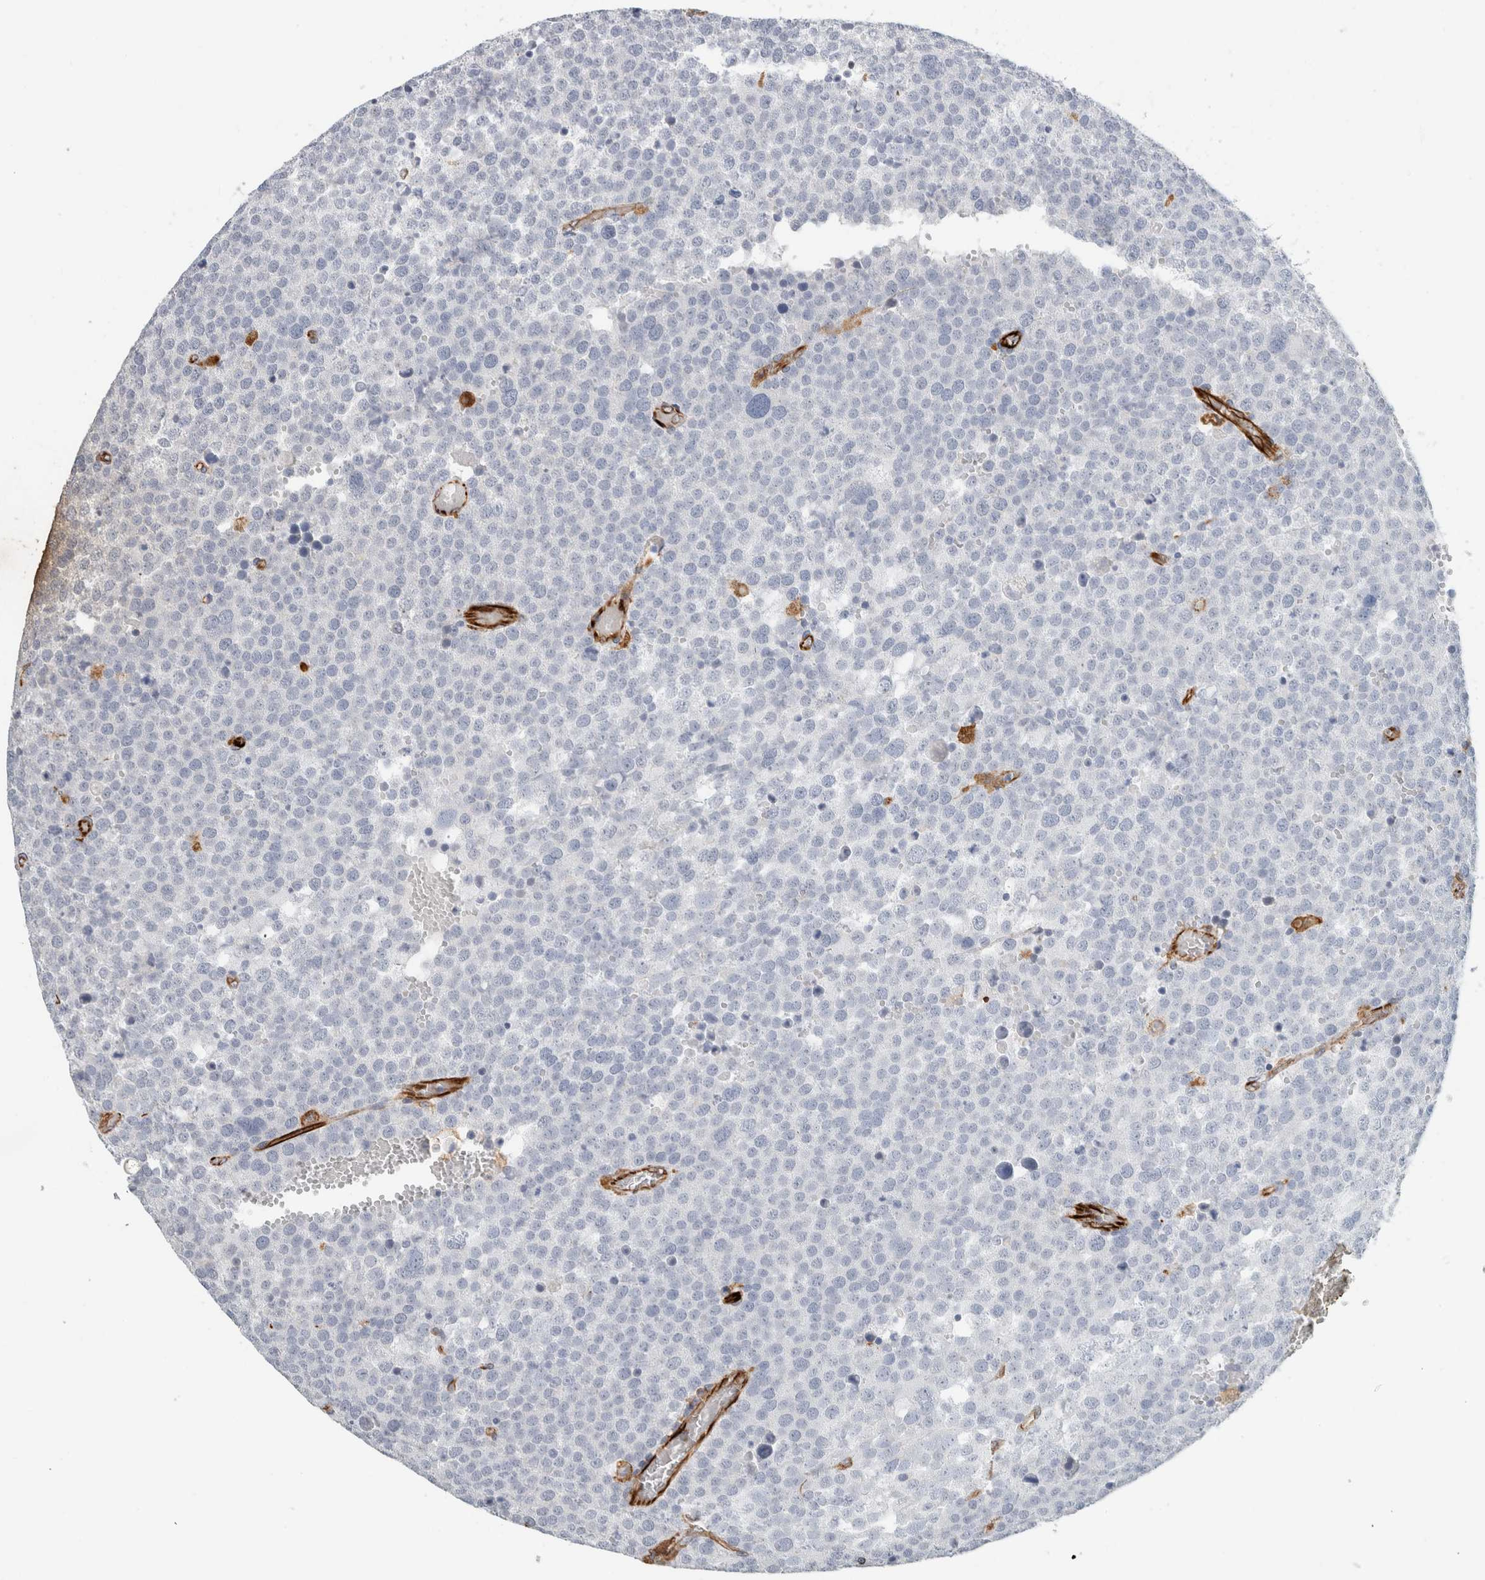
{"staining": {"intensity": "negative", "quantity": "none", "location": "none"}, "tissue": "testis cancer", "cell_type": "Tumor cells", "image_type": "cancer", "snomed": [{"axis": "morphology", "description": "Seminoma, NOS"}, {"axis": "topography", "description": "Testis"}], "caption": "Tumor cells show no significant protein staining in testis cancer (seminoma). Nuclei are stained in blue.", "gene": "LY86", "patient": {"sex": "male", "age": 71}}